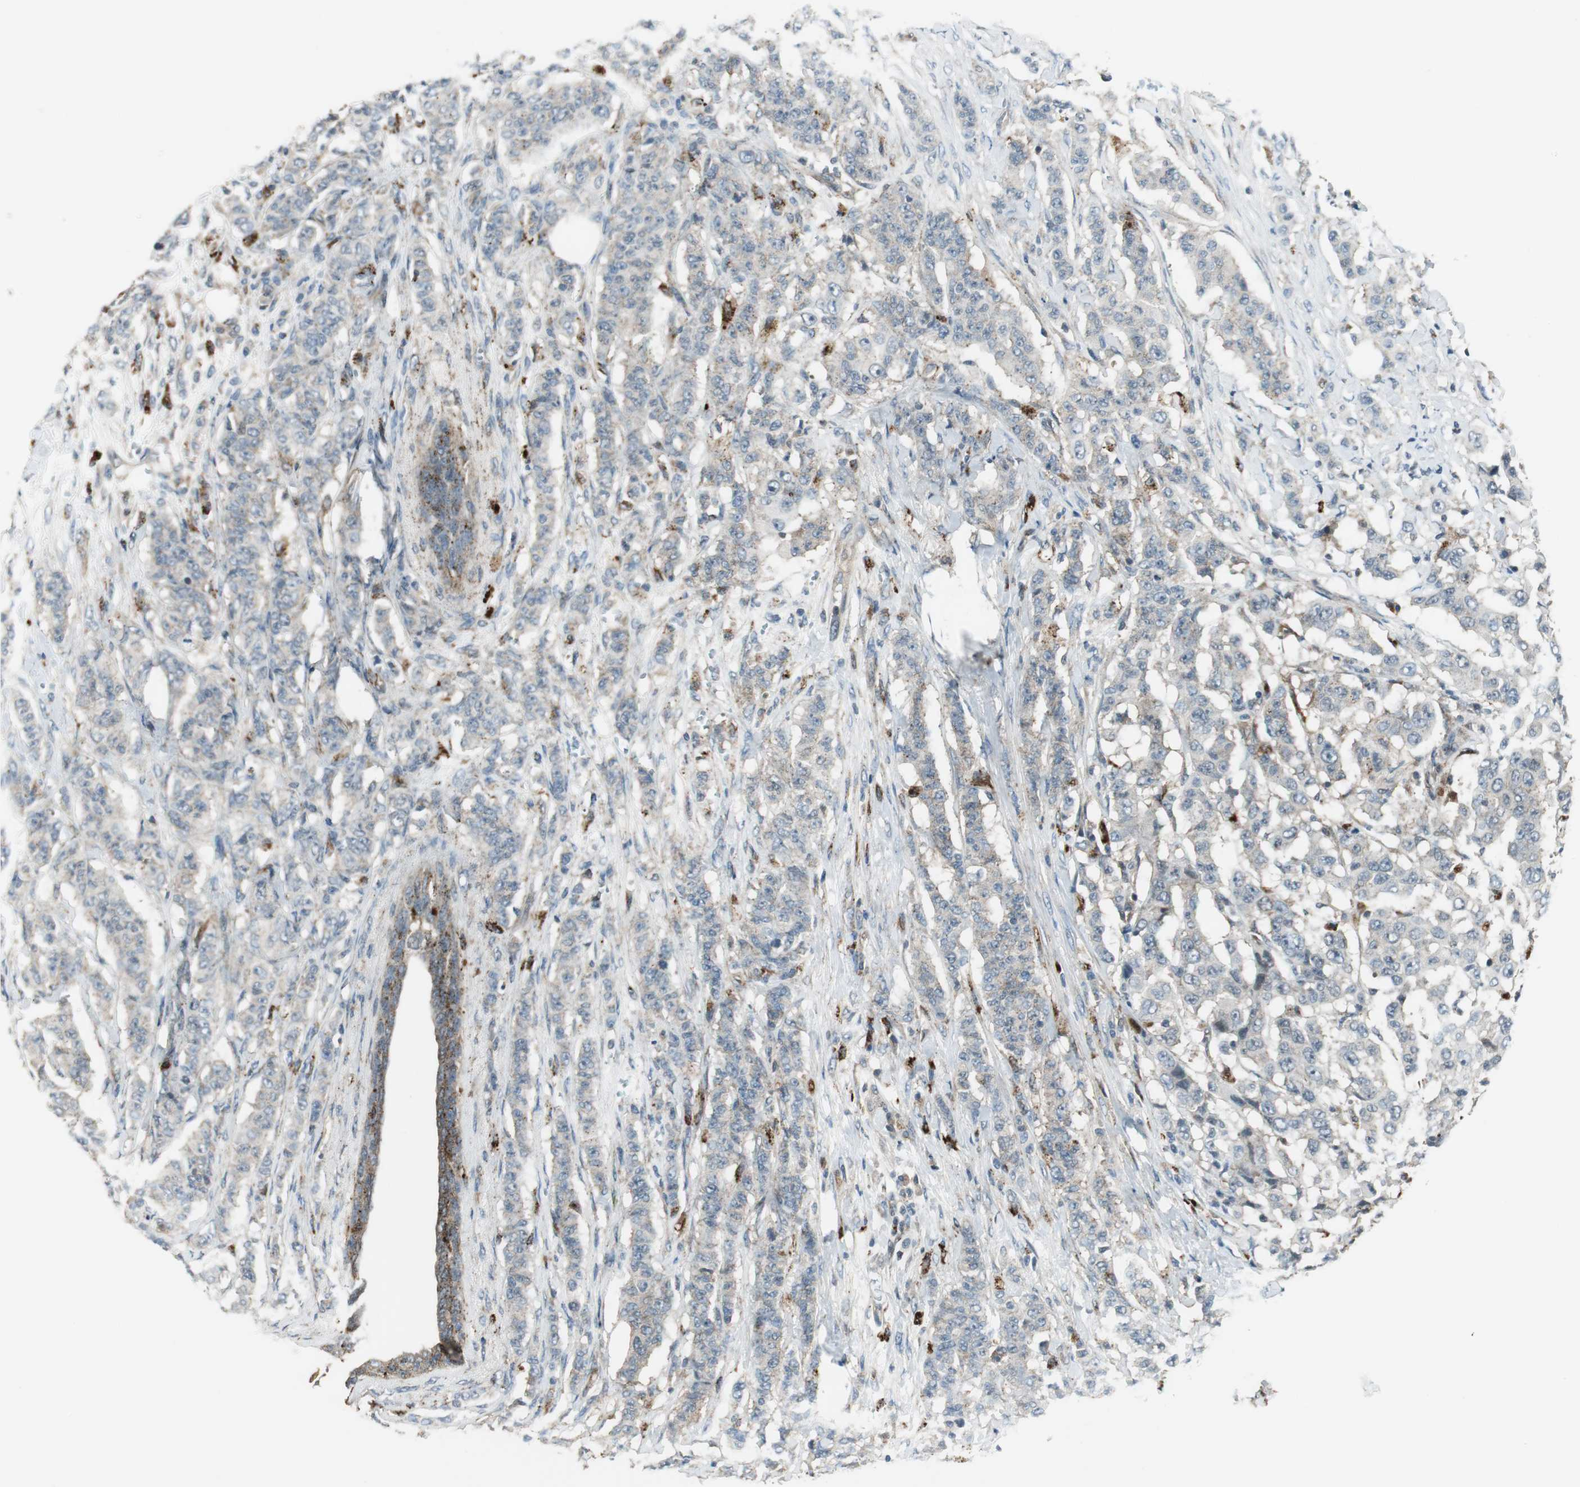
{"staining": {"intensity": "weak", "quantity": "25%-75%", "location": "cytoplasmic/membranous"}, "tissue": "breast cancer", "cell_type": "Tumor cells", "image_type": "cancer", "snomed": [{"axis": "morphology", "description": "Duct carcinoma"}, {"axis": "topography", "description": "Breast"}], "caption": "Breast cancer (infiltrating ductal carcinoma) stained with a brown dye demonstrates weak cytoplasmic/membranous positive expression in approximately 25%-75% of tumor cells.", "gene": "NCK1", "patient": {"sex": "female", "age": 40}}